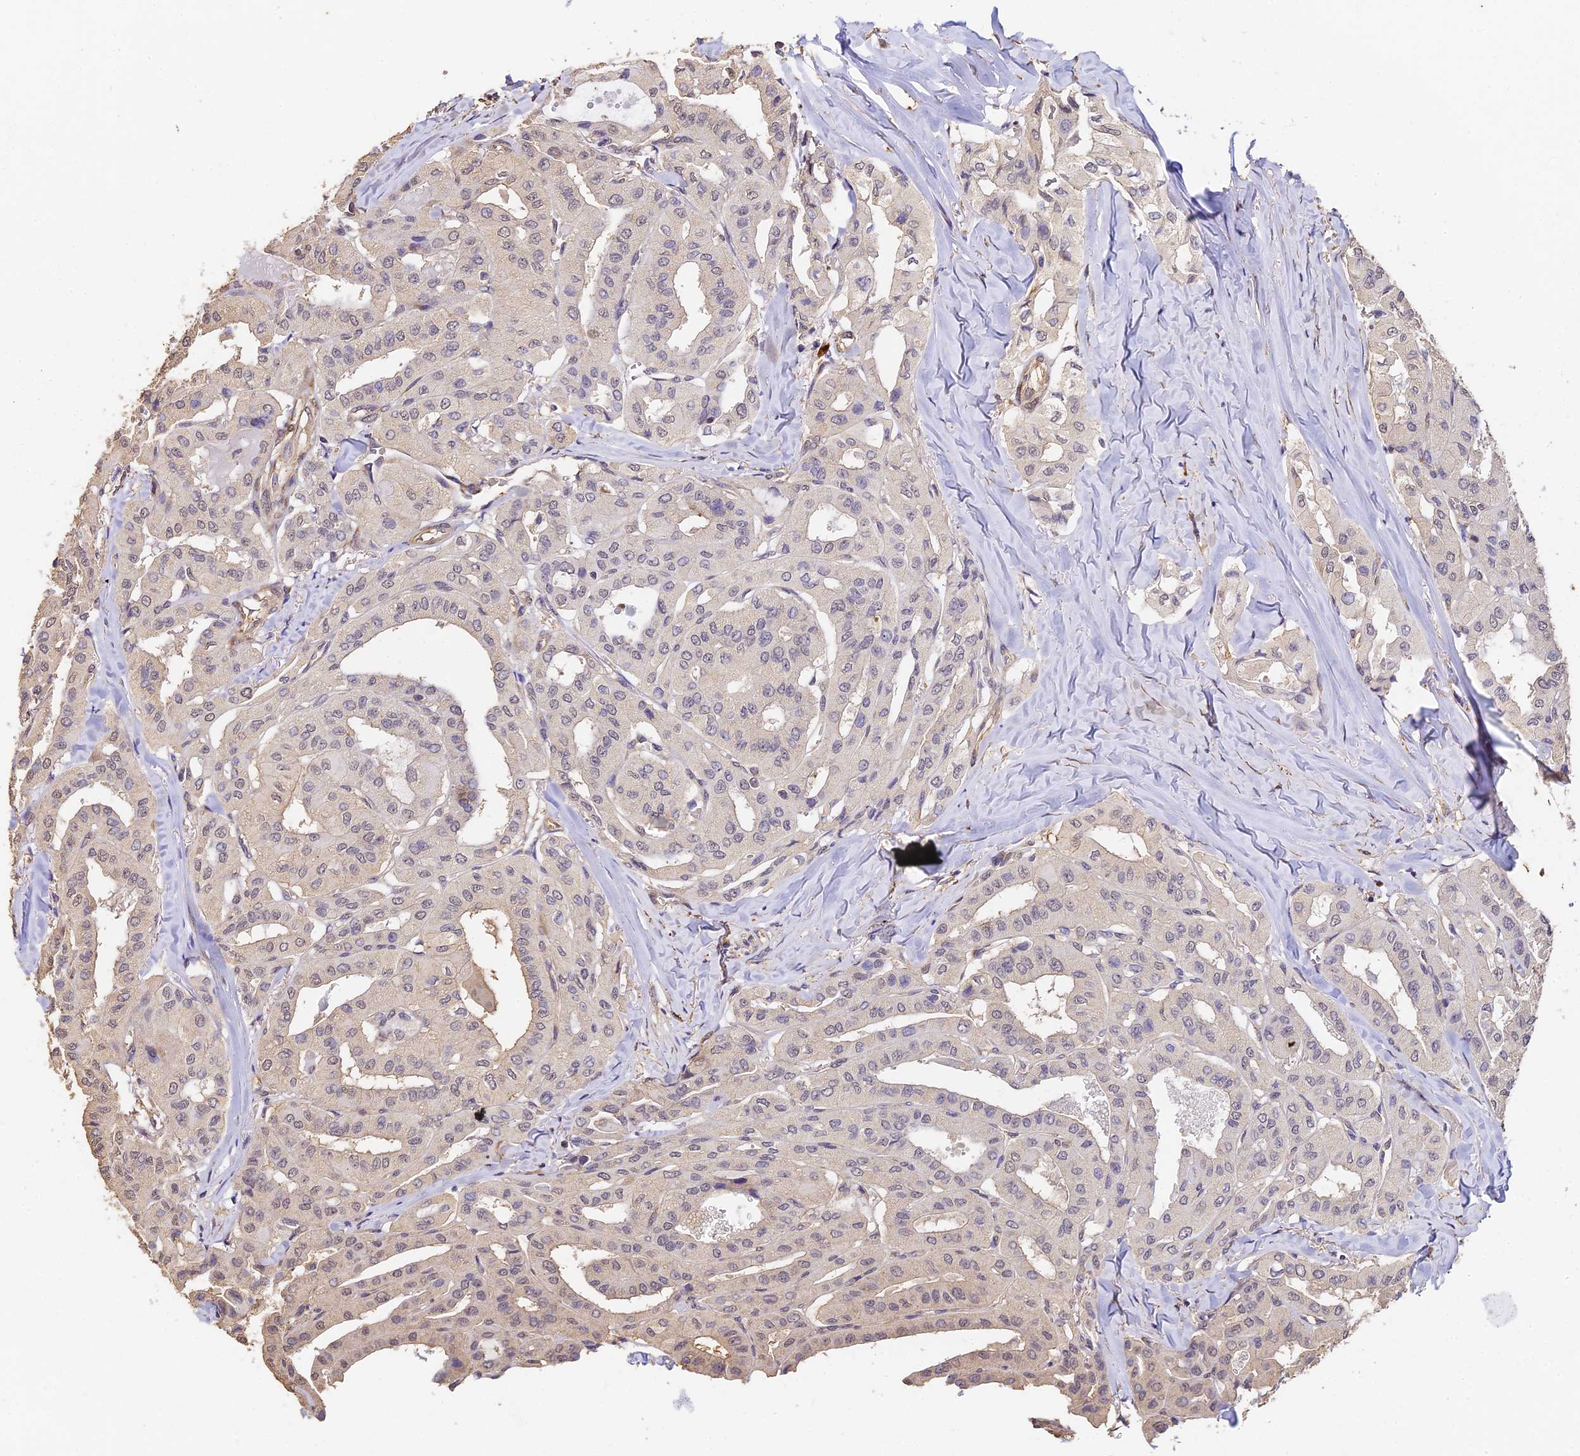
{"staining": {"intensity": "weak", "quantity": "<25%", "location": "nuclear"}, "tissue": "thyroid cancer", "cell_type": "Tumor cells", "image_type": "cancer", "snomed": [{"axis": "morphology", "description": "Papillary adenocarcinoma, NOS"}, {"axis": "topography", "description": "Thyroid gland"}], "caption": "Tumor cells show no significant protein positivity in thyroid cancer (papillary adenocarcinoma).", "gene": "SLC11A1", "patient": {"sex": "female", "age": 59}}